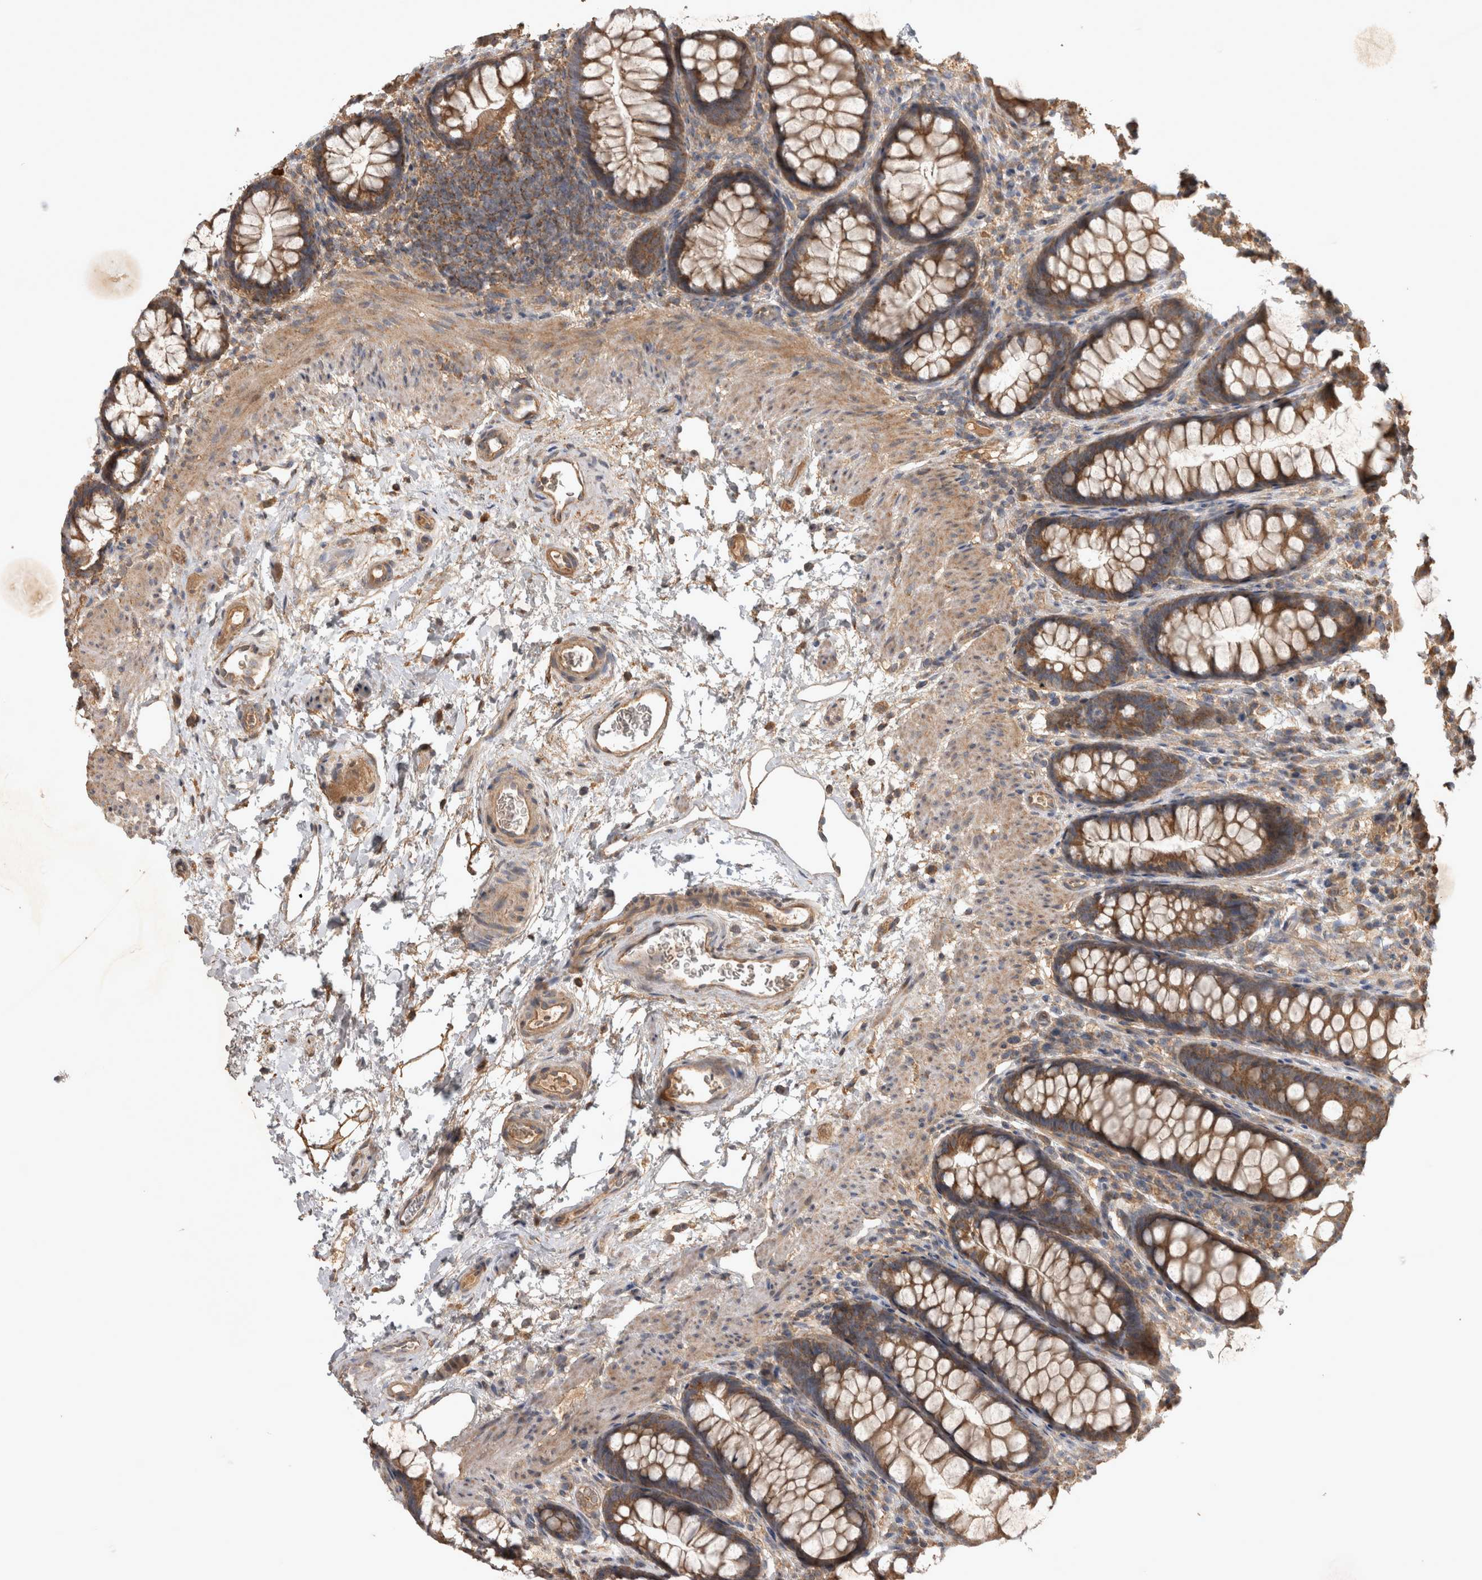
{"staining": {"intensity": "moderate", "quantity": ">75%", "location": "cytoplasmic/membranous"}, "tissue": "colon", "cell_type": "Endothelial cells", "image_type": "normal", "snomed": [{"axis": "morphology", "description": "Normal tissue, NOS"}, {"axis": "topography", "description": "Colon"}], "caption": "Immunohistochemistry staining of benign colon, which reveals medium levels of moderate cytoplasmic/membranous staining in approximately >75% of endothelial cells indicating moderate cytoplasmic/membranous protein positivity. The staining was performed using DAB (3,3'-diaminobenzidine) (brown) for protein detection and nuclei were counterstained in hematoxylin (blue).", "gene": "TRMT61B", "patient": {"sex": "female", "age": 62}}